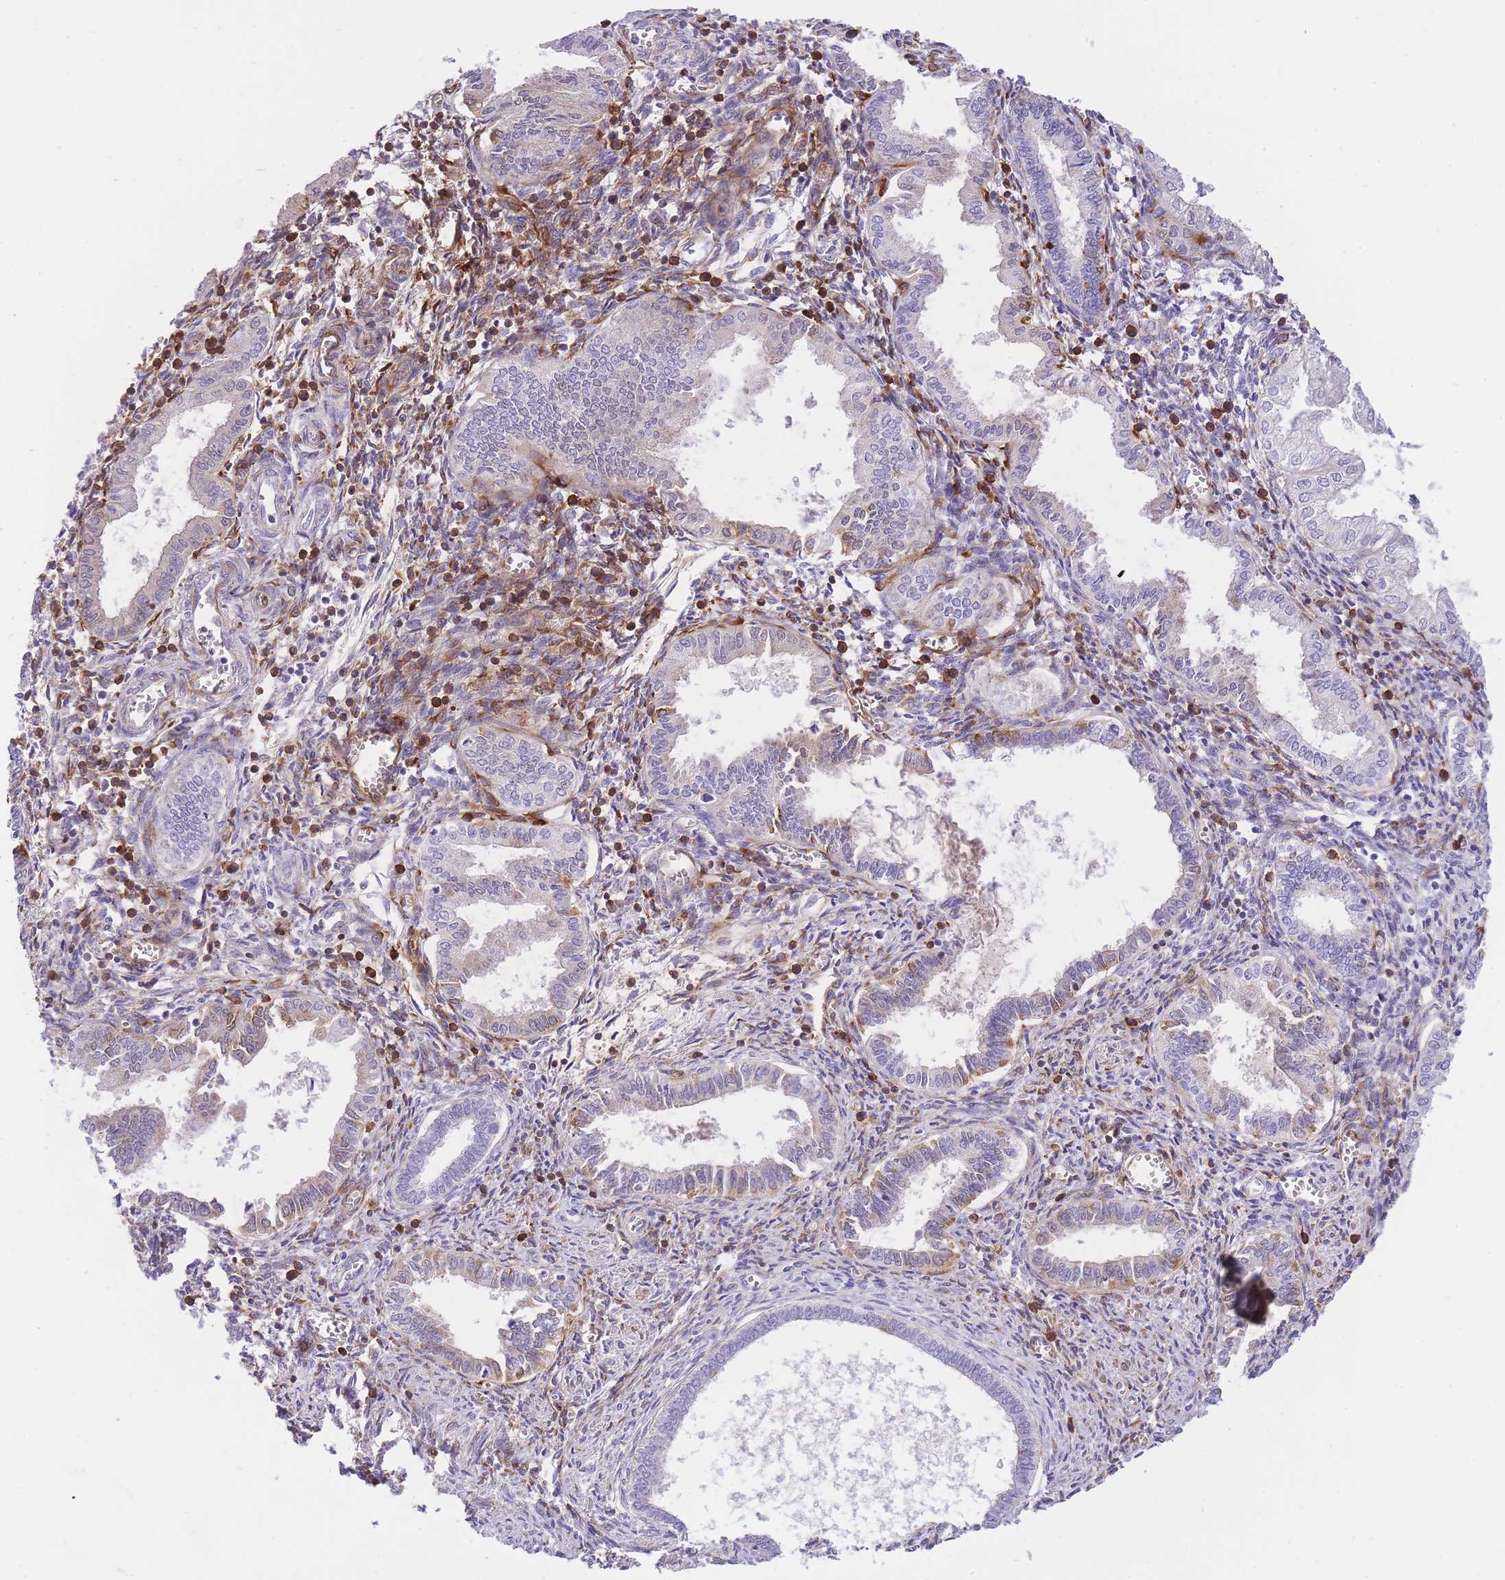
{"staining": {"intensity": "moderate", "quantity": "25%-75%", "location": "cytoplasmic/membranous"}, "tissue": "endometrium", "cell_type": "Cells in endometrial stroma", "image_type": "normal", "snomed": [{"axis": "morphology", "description": "Normal tissue, NOS"}, {"axis": "topography", "description": "Endometrium"}], "caption": "Immunohistochemical staining of benign human endometrium reveals 25%-75% levels of moderate cytoplasmic/membranous protein expression in approximately 25%-75% of cells in endometrial stroma.", "gene": "HRG", "patient": {"sex": "female", "age": 37}}